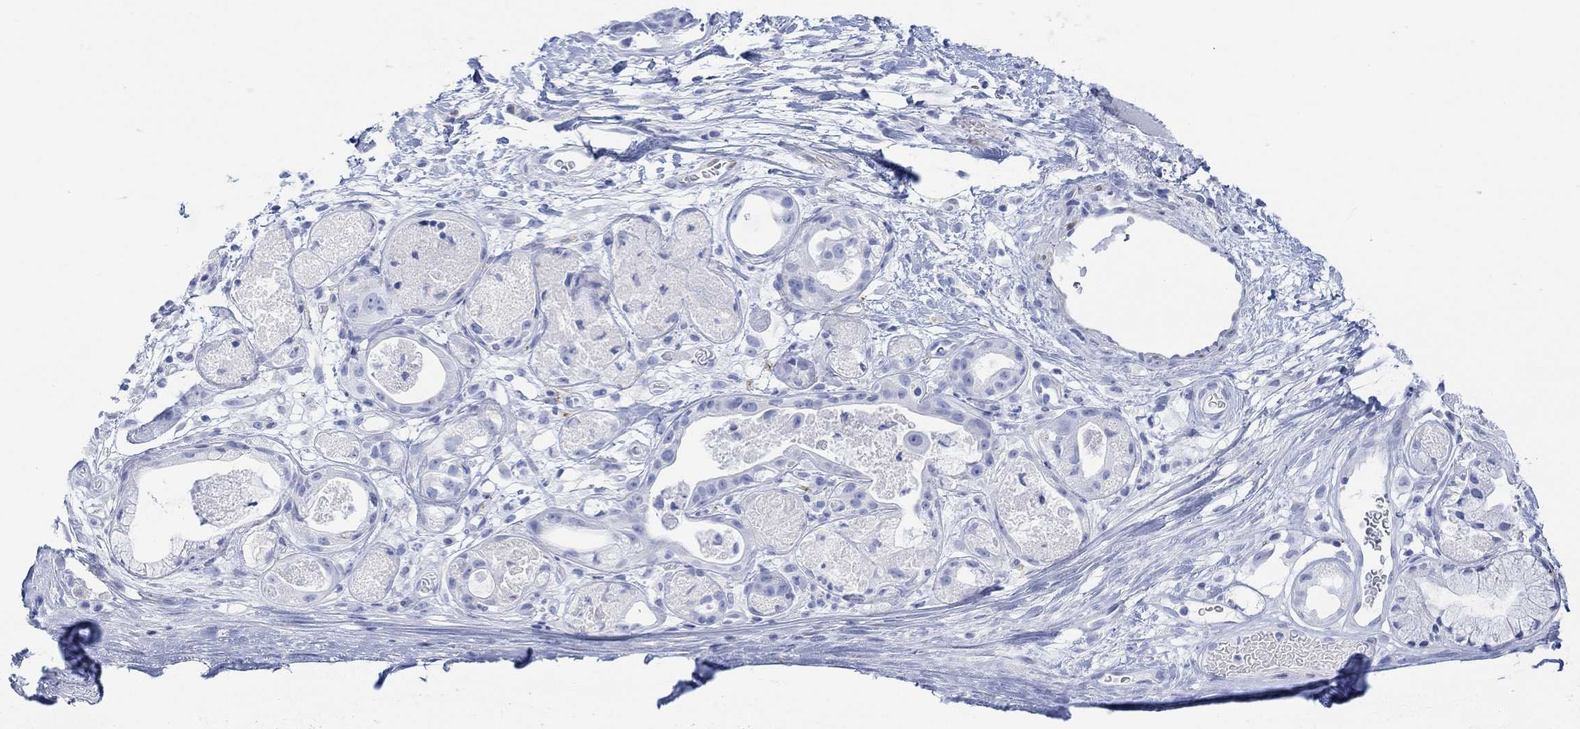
{"staining": {"intensity": "negative", "quantity": "none", "location": "none"}, "tissue": "soft tissue", "cell_type": "Fibroblasts", "image_type": "normal", "snomed": [{"axis": "morphology", "description": "Normal tissue, NOS"}, {"axis": "topography", "description": "Cartilage tissue"}], "caption": "Soft tissue stained for a protein using immunohistochemistry exhibits no staining fibroblasts.", "gene": "TPPP3", "patient": {"sex": "male", "age": 81}}